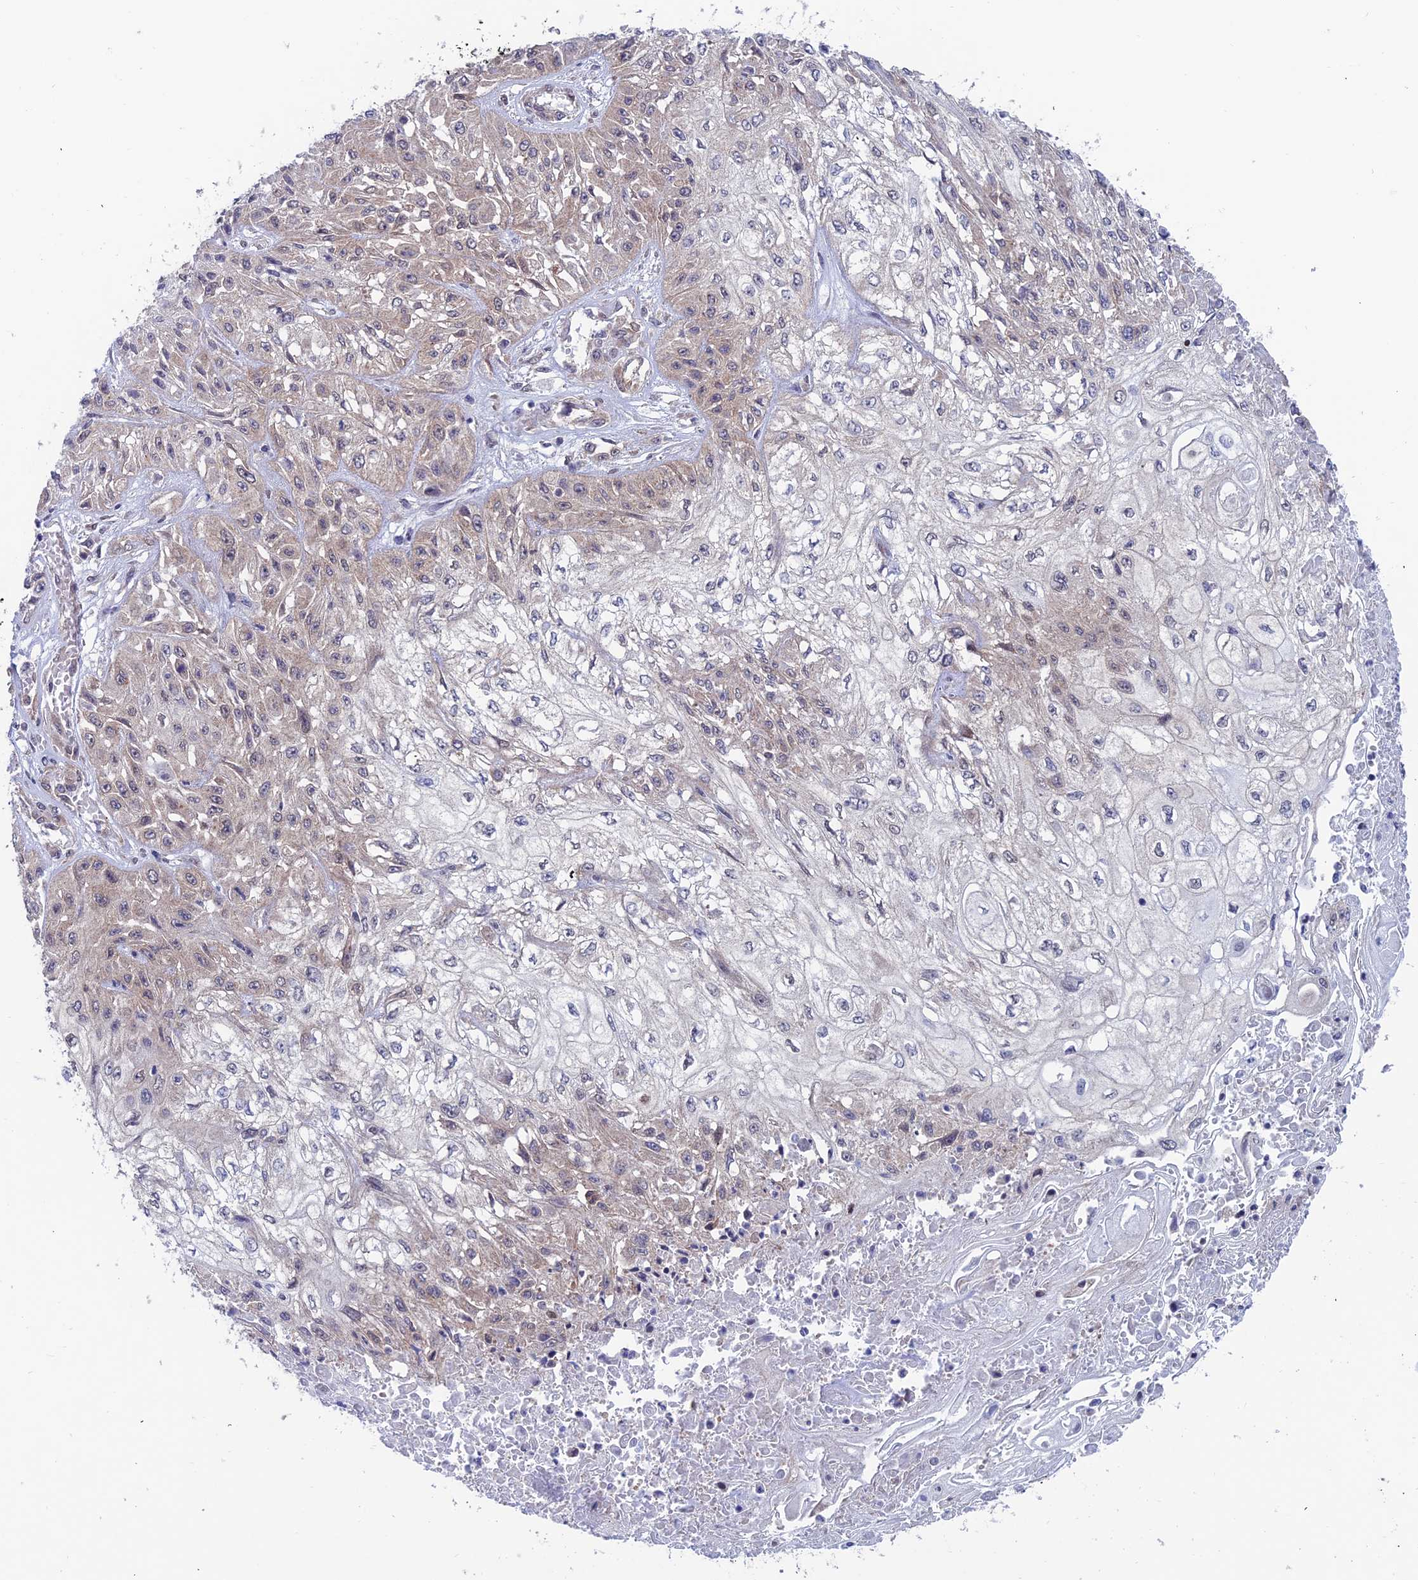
{"staining": {"intensity": "weak", "quantity": "<25%", "location": "cytoplasmic/membranous"}, "tissue": "skin cancer", "cell_type": "Tumor cells", "image_type": "cancer", "snomed": [{"axis": "morphology", "description": "Squamous cell carcinoma, NOS"}, {"axis": "morphology", "description": "Squamous cell carcinoma, metastatic, NOS"}, {"axis": "topography", "description": "Skin"}, {"axis": "topography", "description": "Lymph node"}], "caption": "Immunohistochemistry of human squamous cell carcinoma (skin) displays no staining in tumor cells.", "gene": "IGBP1", "patient": {"sex": "male", "age": 75}}